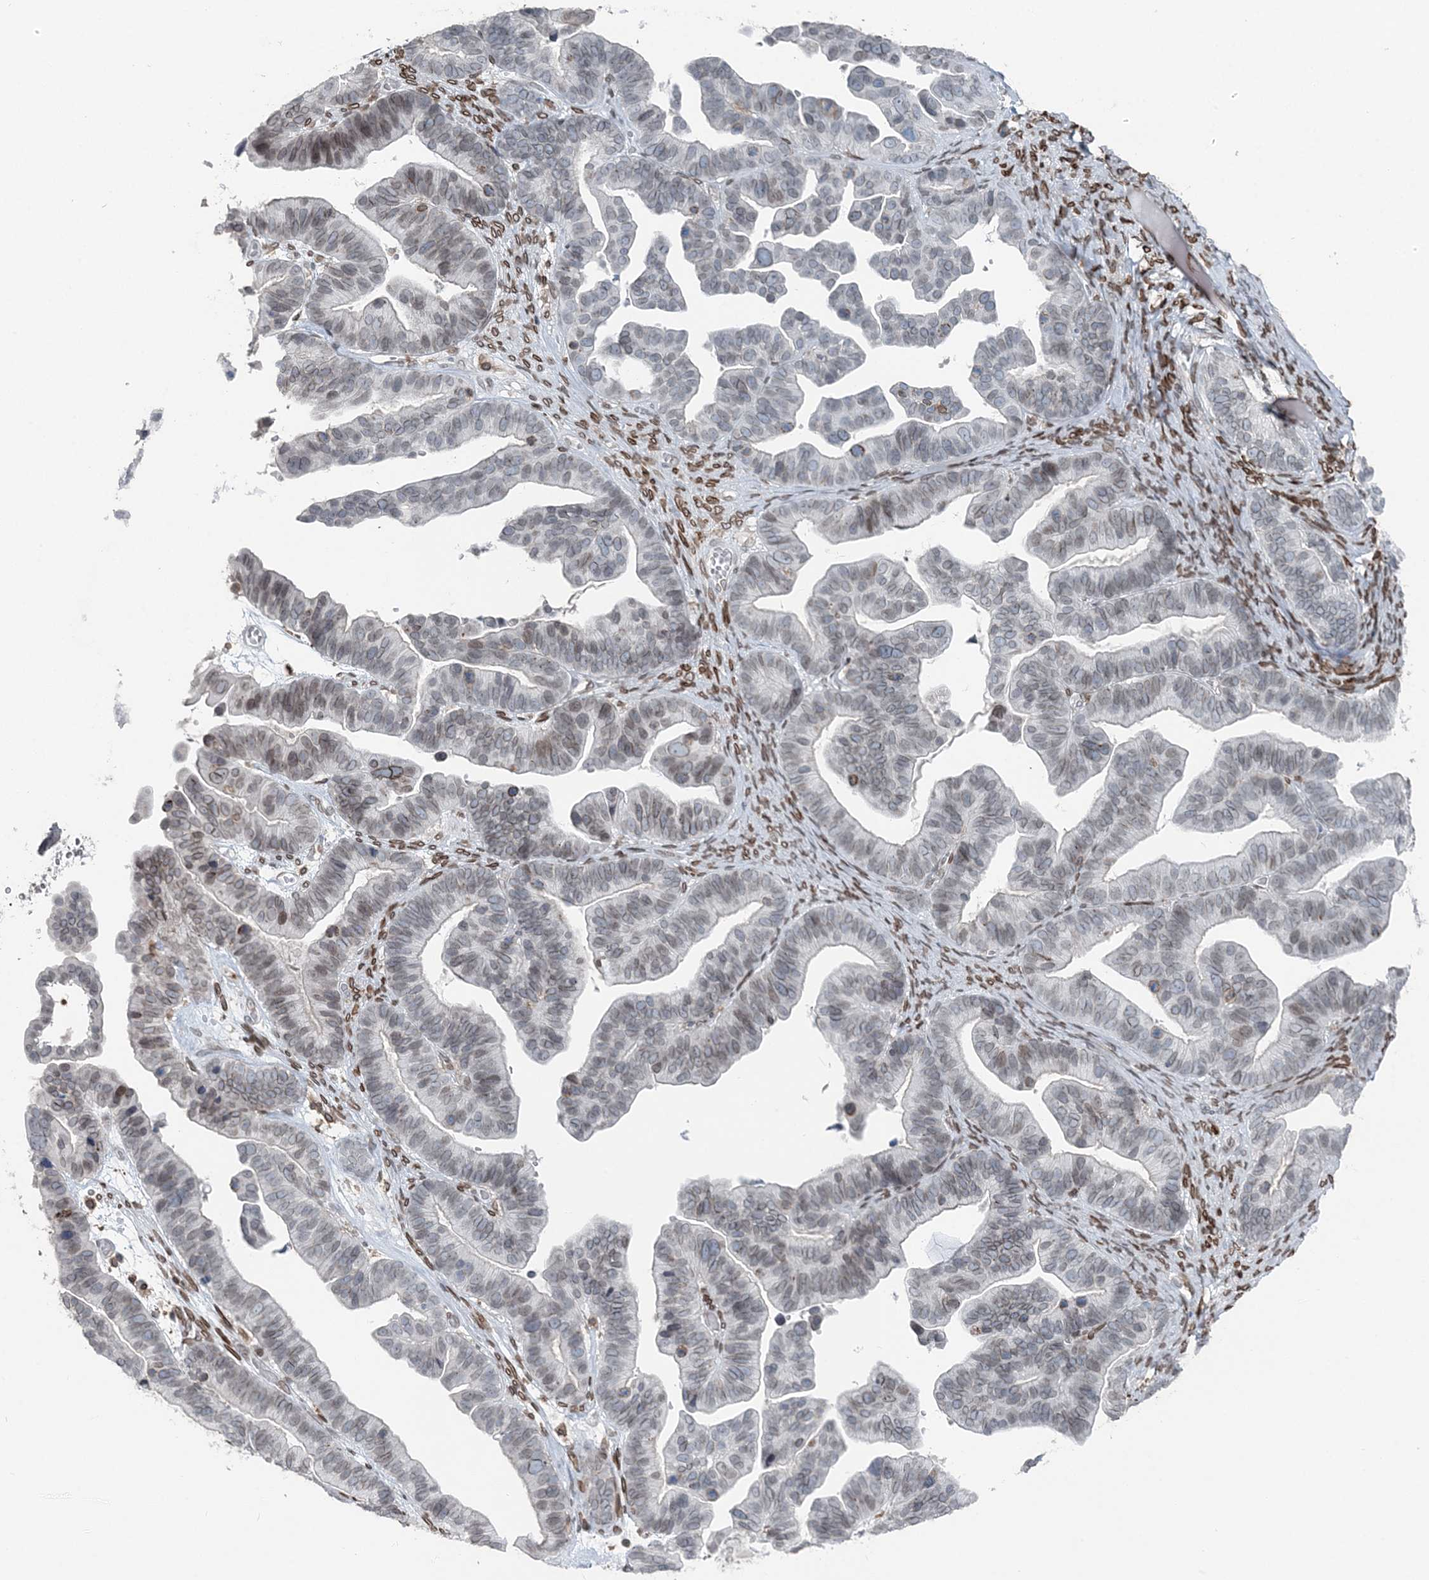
{"staining": {"intensity": "weak", "quantity": "25%-75%", "location": "cytoplasmic/membranous,nuclear"}, "tissue": "ovarian cancer", "cell_type": "Tumor cells", "image_type": "cancer", "snomed": [{"axis": "morphology", "description": "Cystadenocarcinoma, serous, NOS"}, {"axis": "topography", "description": "Ovary"}], "caption": "Protein positivity by immunohistochemistry demonstrates weak cytoplasmic/membranous and nuclear staining in about 25%-75% of tumor cells in ovarian cancer (serous cystadenocarcinoma). The protein is stained brown, and the nuclei are stained in blue (DAB IHC with brightfield microscopy, high magnification).", "gene": "GJD4", "patient": {"sex": "female", "age": 56}}